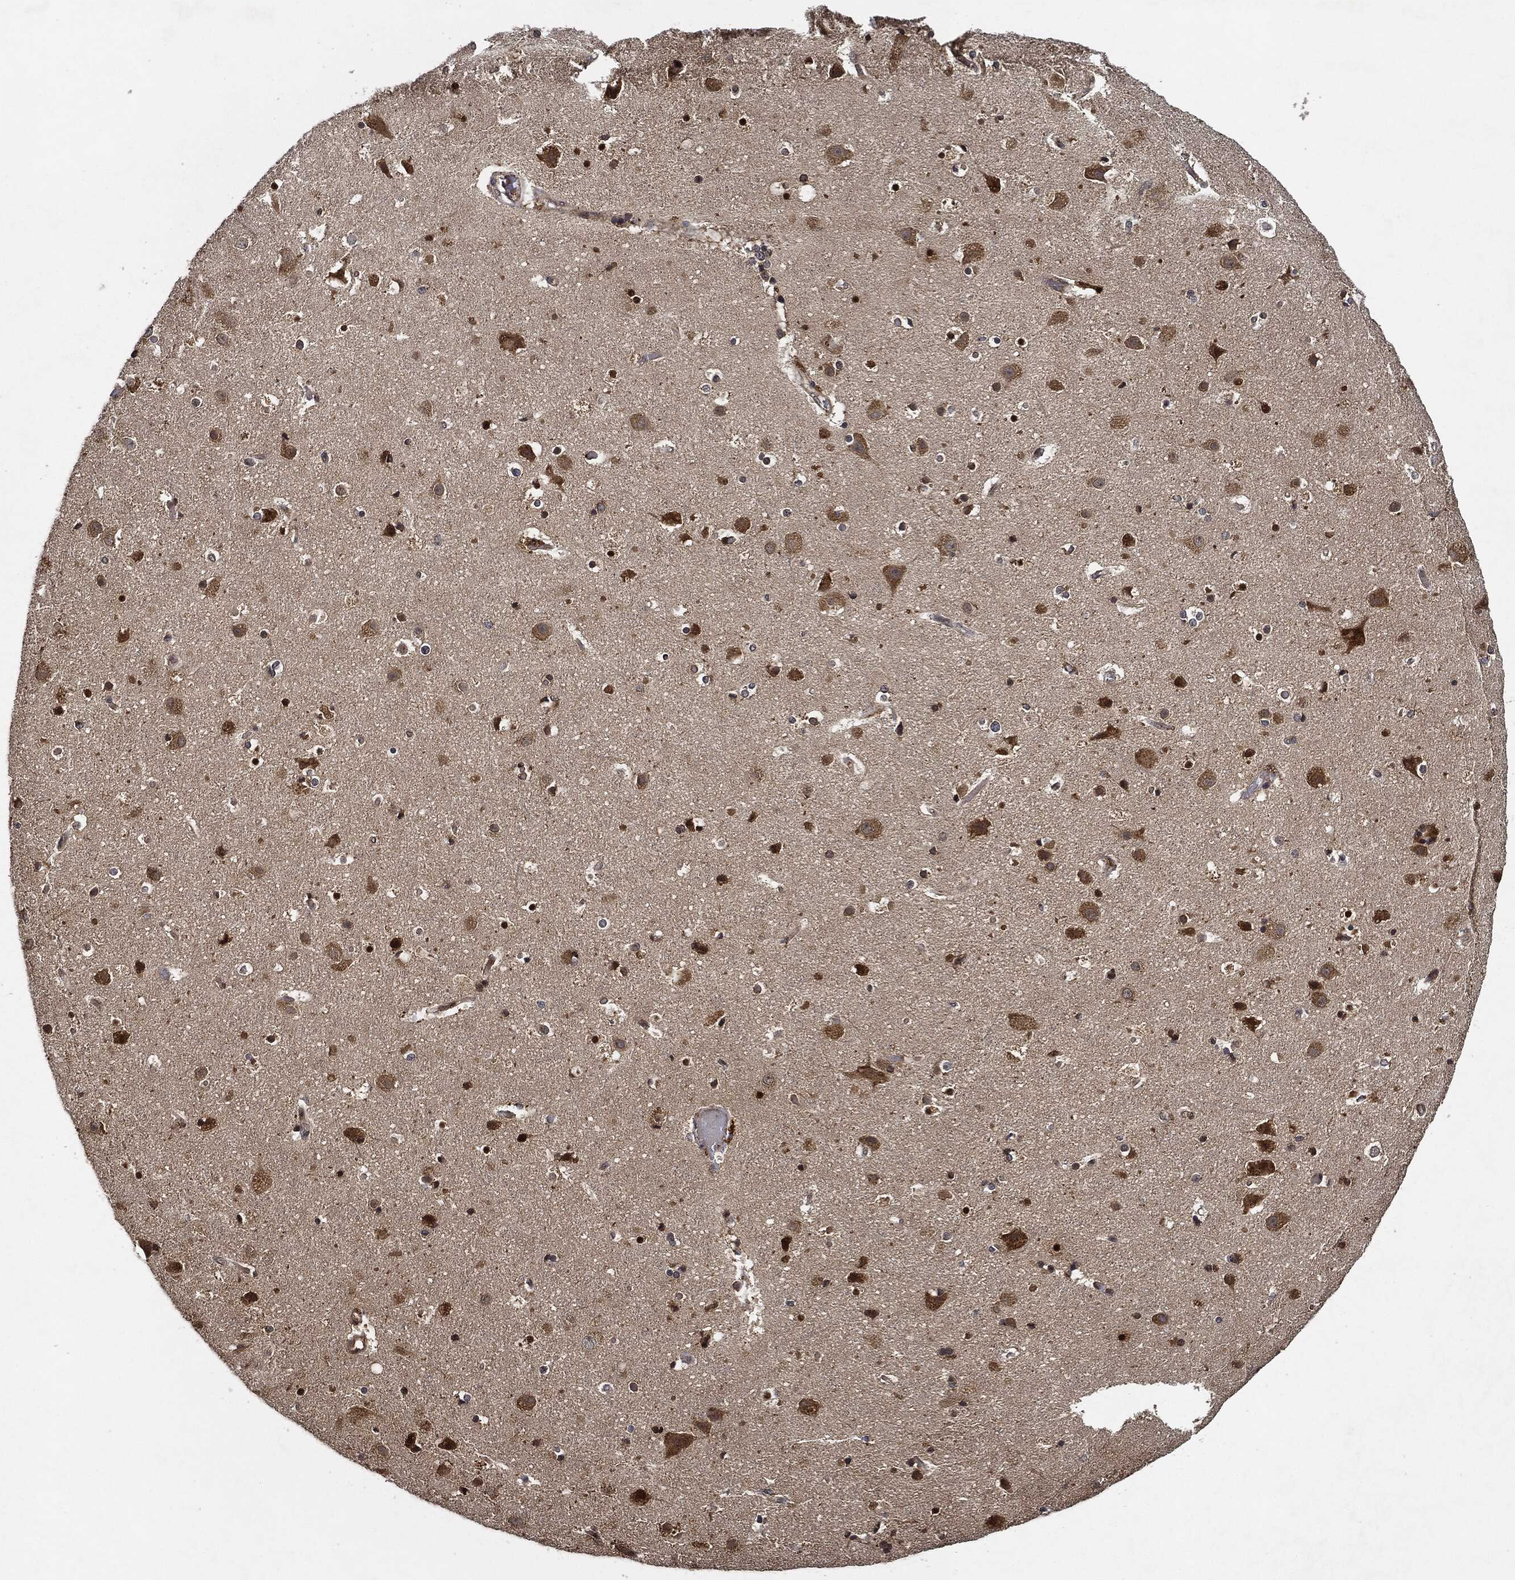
{"staining": {"intensity": "negative", "quantity": "none", "location": "none"}, "tissue": "cerebral cortex", "cell_type": "Endothelial cells", "image_type": "normal", "snomed": [{"axis": "morphology", "description": "Normal tissue, NOS"}, {"axis": "topography", "description": "Cerebral cortex"}], "caption": "The histopathology image displays no significant positivity in endothelial cells of cerebral cortex.", "gene": "MLST8", "patient": {"sex": "female", "age": 52}}